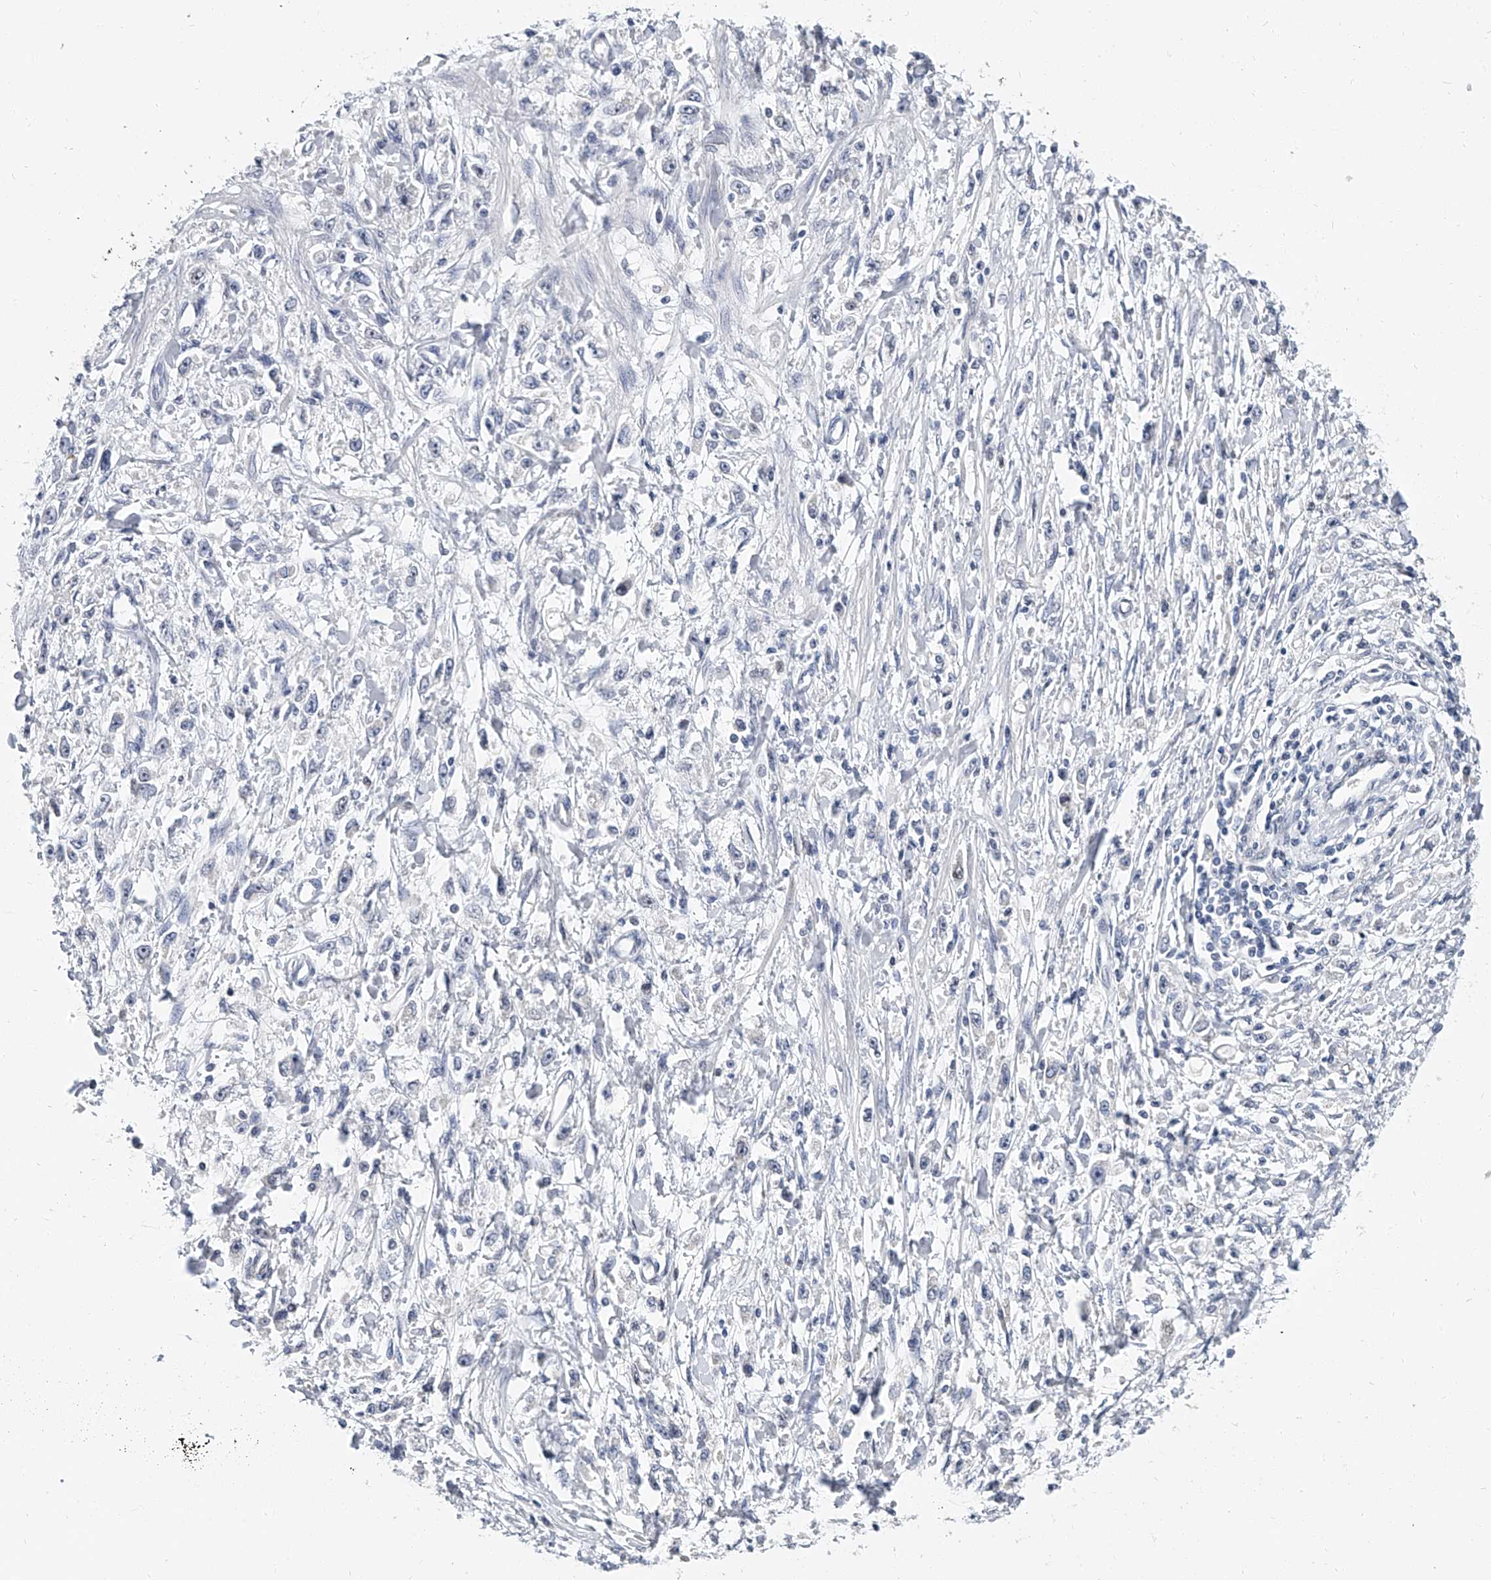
{"staining": {"intensity": "negative", "quantity": "none", "location": "none"}, "tissue": "stomach cancer", "cell_type": "Tumor cells", "image_type": "cancer", "snomed": [{"axis": "morphology", "description": "Adenocarcinoma, NOS"}, {"axis": "topography", "description": "Stomach"}], "caption": "High magnification brightfield microscopy of stomach cancer (adenocarcinoma) stained with DAB (3,3'-diaminobenzidine) (brown) and counterstained with hematoxylin (blue): tumor cells show no significant staining. (Brightfield microscopy of DAB immunohistochemistry (IHC) at high magnification).", "gene": "KIRREL1", "patient": {"sex": "female", "age": 59}}